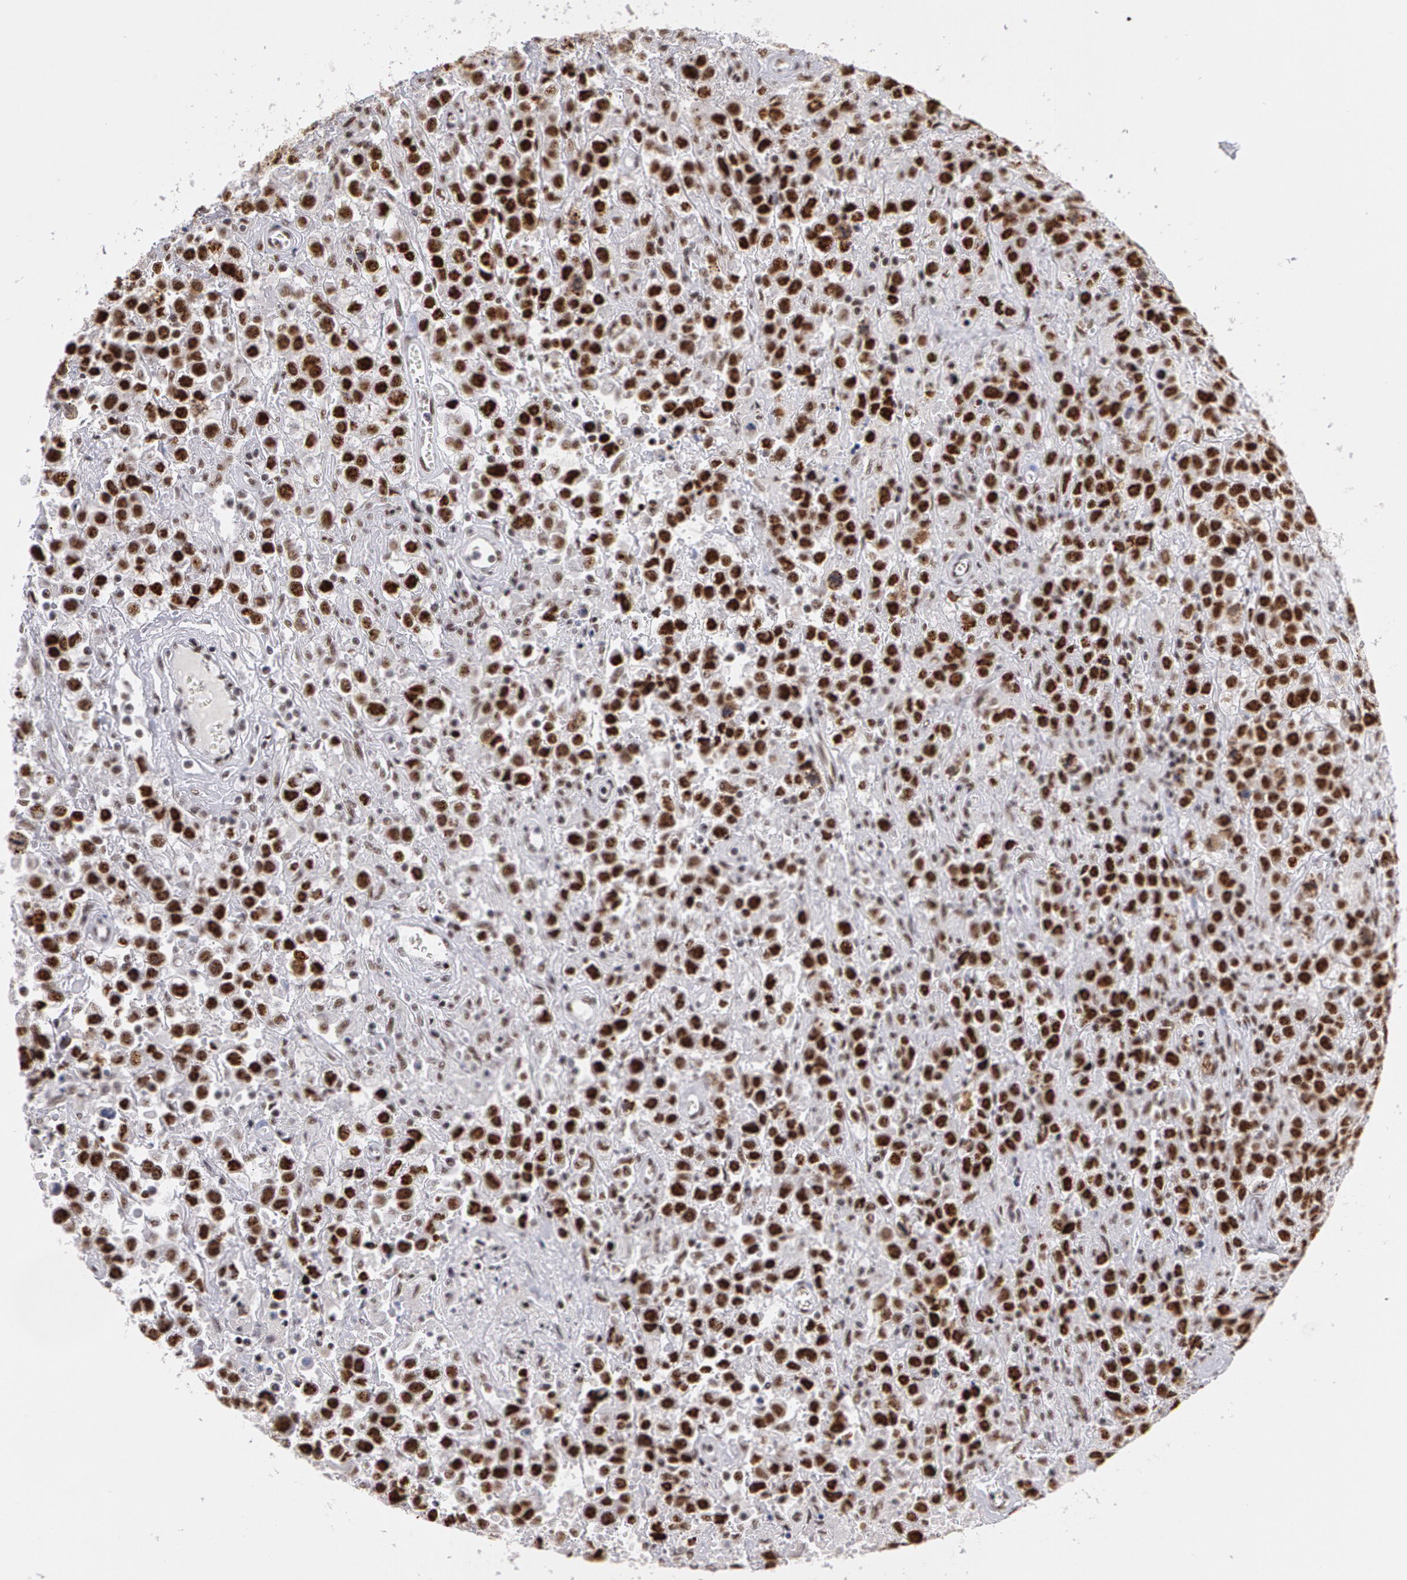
{"staining": {"intensity": "strong", "quantity": ">75%", "location": "nuclear"}, "tissue": "testis cancer", "cell_type": "Tumor cells", "image_type": "cancer", "snomed": [{"axis": "morphology", "description": "Seminoma, NOS"}, {"axis": "topography", "description": "Testis"}], "caption": "DAB immunohistochemical staining of human testis cancer displays strong nuclear protein staining in about >75% of tumor cells. Nuclei are stained in blue.", "gene": "PNN", "patient": {"sex": "male", "age": 43}}